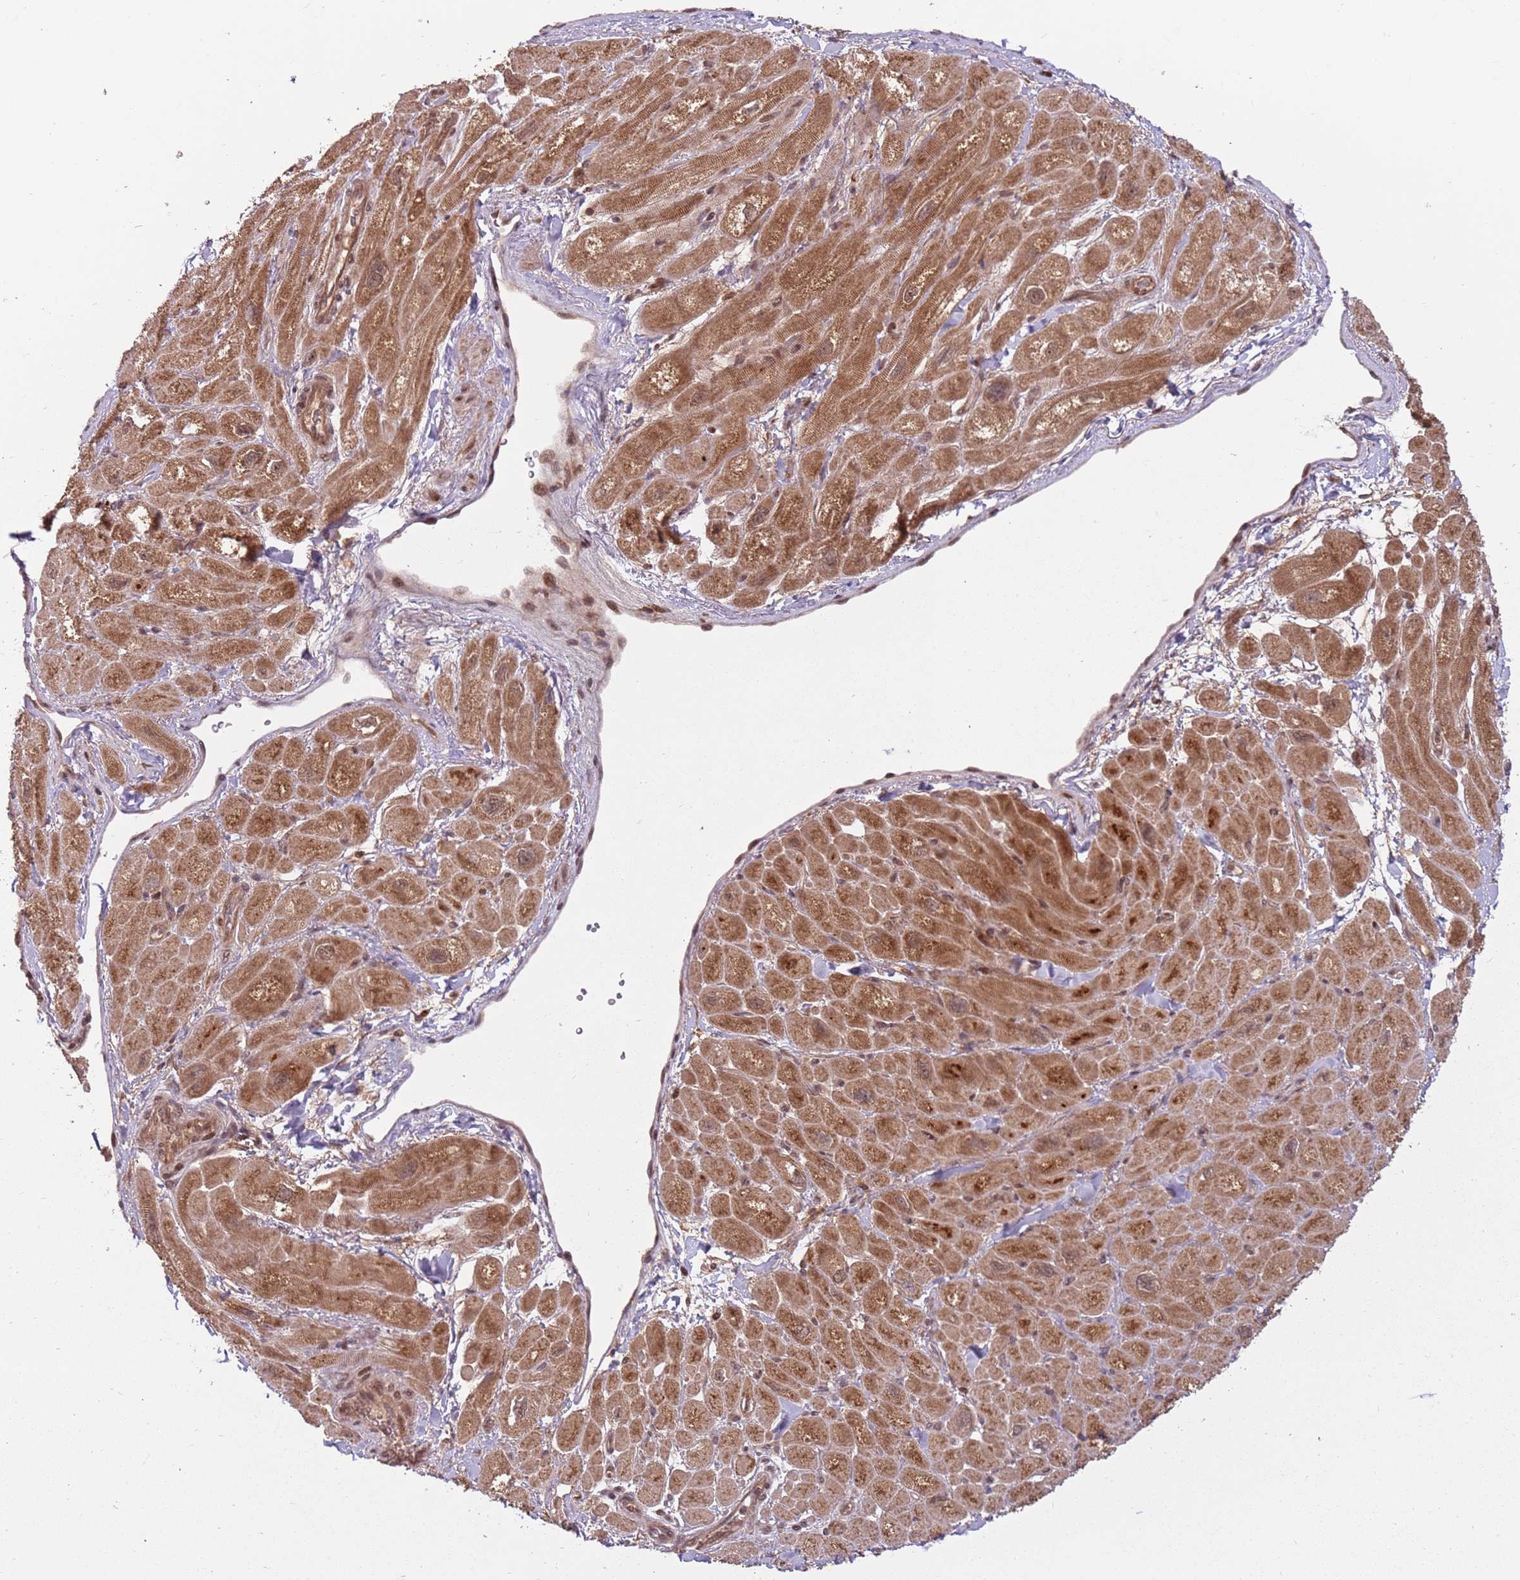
{"staining": {"intensity": "moderate", "quantity": ">75%", "location": "cytoplasmic/membranous"}, "tissue": "heart muscle", "cell_type": "Cardiomyocytes", "image_type": "normal", "snomed": [{"axis": "morphology", "description": "Normal tissue, NOS"}, {"axis": "topography", "description": "Heart"}], "caption": "Moderate cytoplasmic/membranous positivity is appreciated in approximately >75% of cardiomyocytes in normal heart muscle.", "gene": "ADAMTS3", "patient": {"sex": "male", "age": 65}}